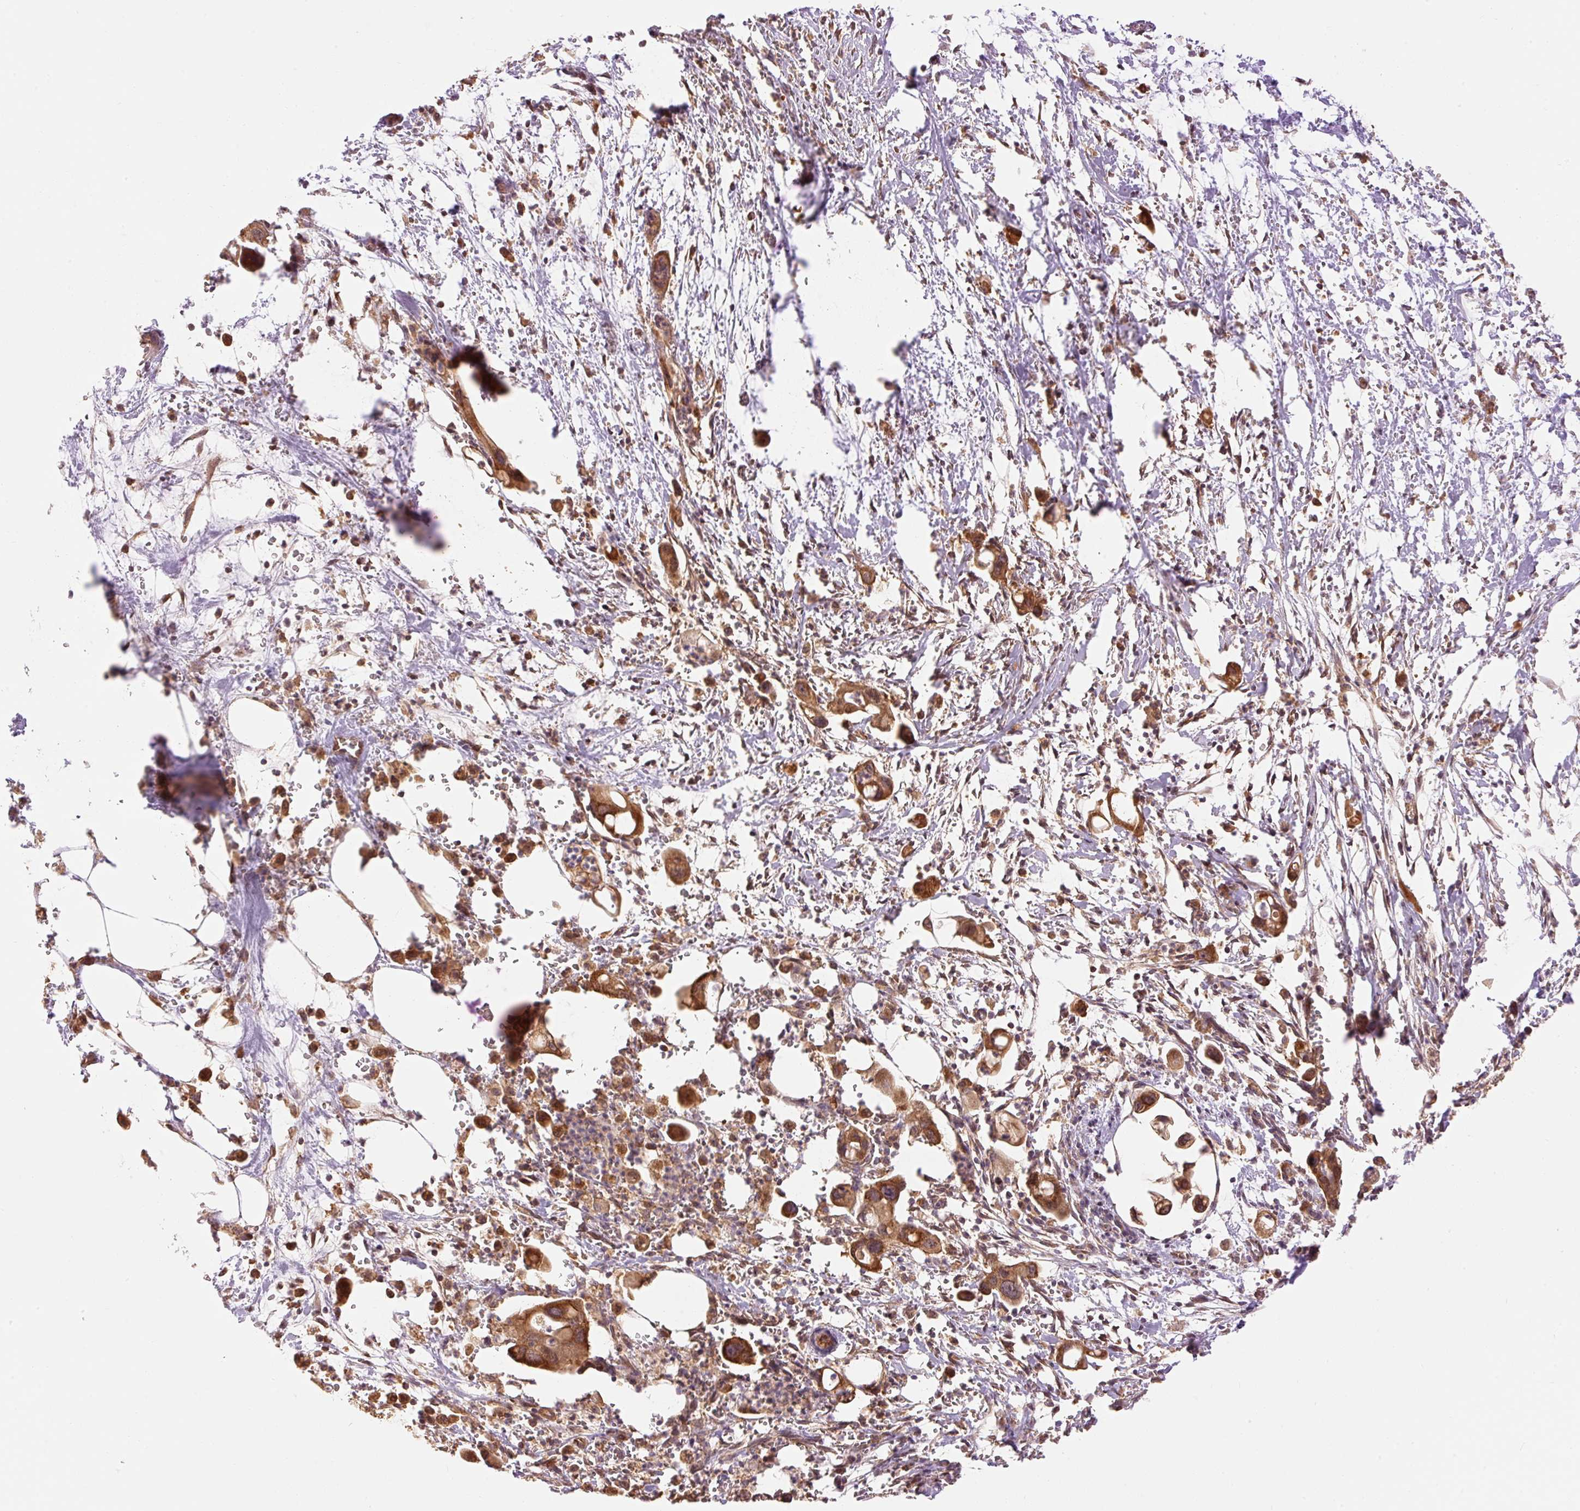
{"staining": {"intensity": "moderate", "quantity": ">75%", "location": "cytoplasmic/membranous"}, "tissue": "pancreatic cancer", "cell_type": "Tumor cells", "image_type": "cancer", "snomed": [{"axis": "morphology", "description": "Adenocarcinoma, NOS"}, {"axis": "topography", "description": "Pancreas"}], "caption": "Protein staining of adenocarcinoma (pancreatic) tissue exhibits moderate cytoplasmic/membranous positivity in about >75% of tumor cells. (IHC, brightfield microscopy, high magnification).", "gene": "ADCY4", "patient": {"sex": "male", "age": 61}}